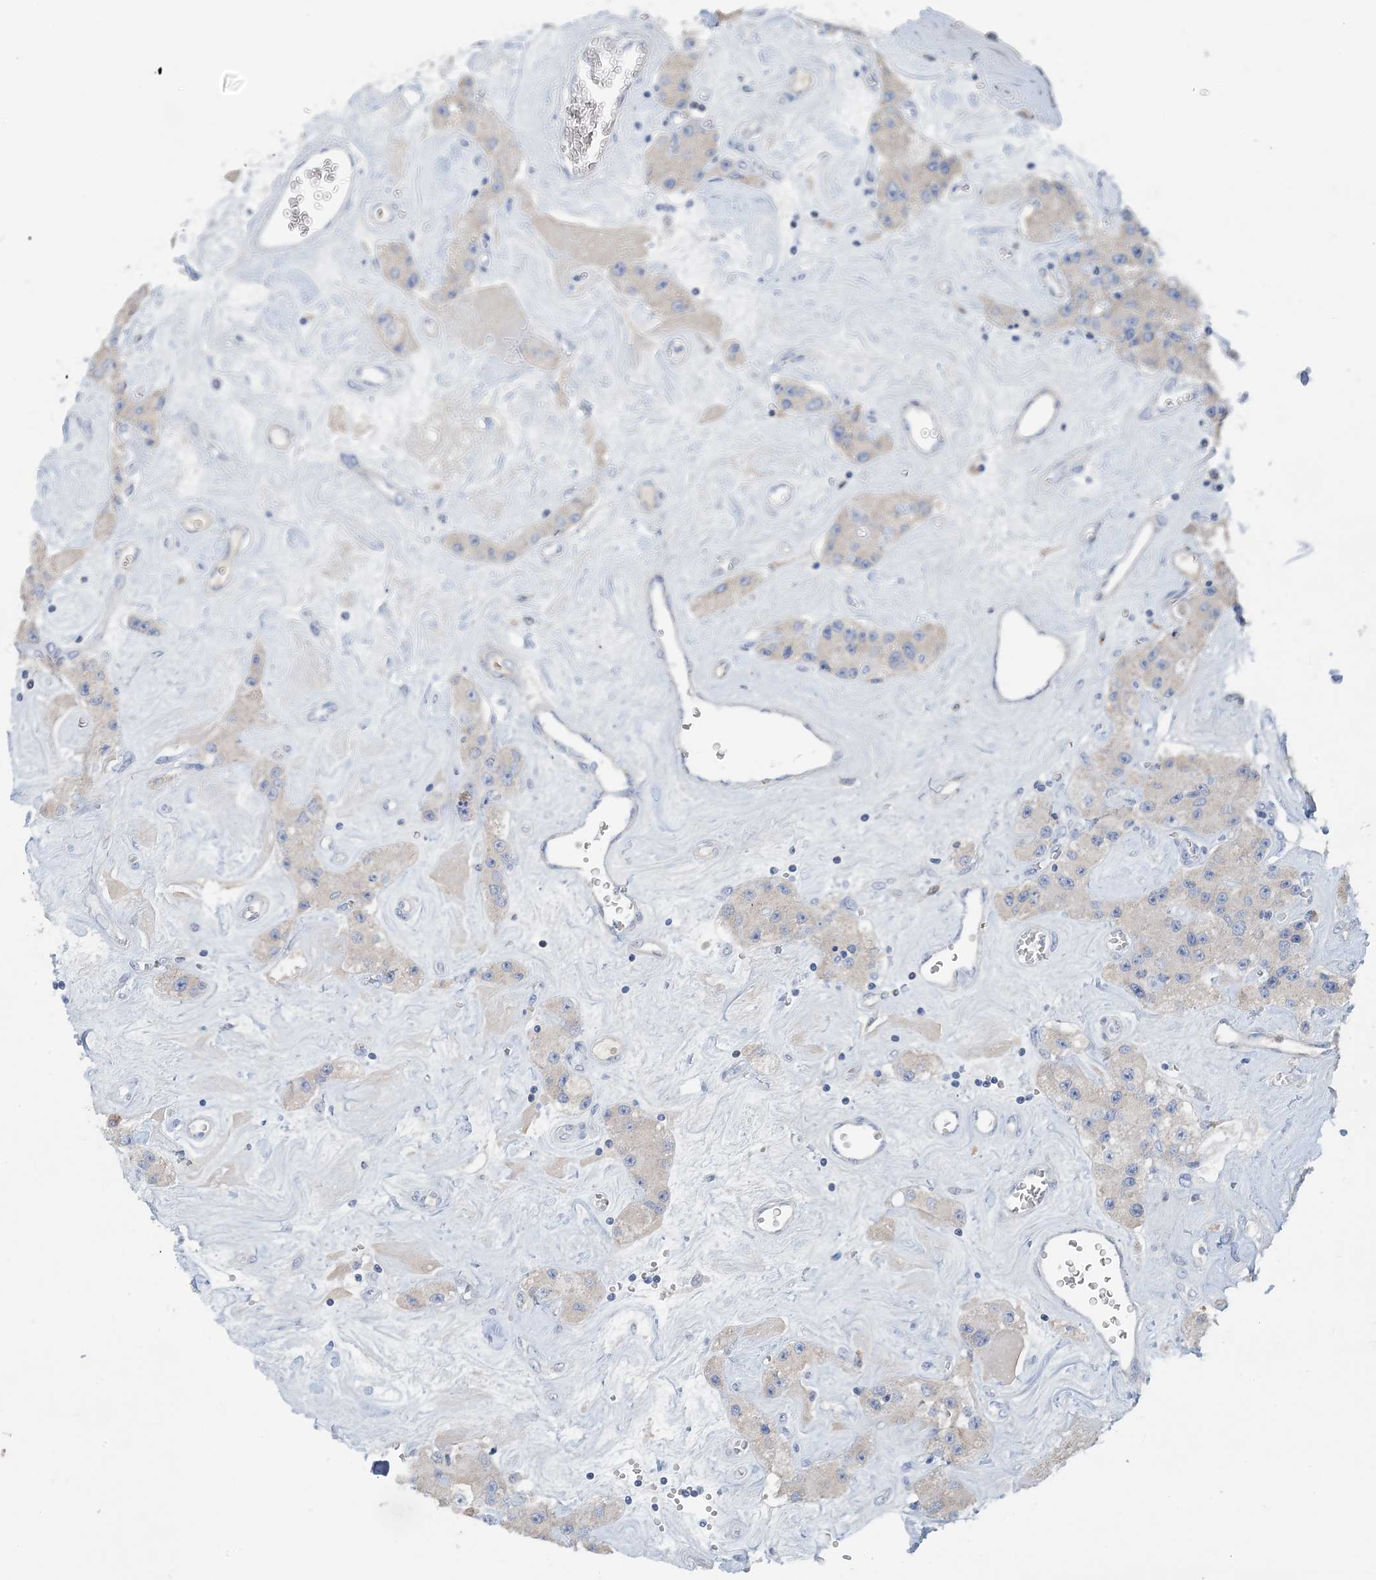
{"staining": {"intensity": "negative", "quantity": "none", "location": "none"}, "tissue": "carcinoid", "cell_type": "Tumor cells", "image_type": "cancer", "snomed": [{"axis": "morphology", "description": "Carcinoid, malignant, NOS"}, {"axis": "topography", "description": "Pancreas"}], "caption": "Carcinoid was stained to show a protein in brown. There is no significant expression in tumor cells.", "gene": "CTRL", "patient": {"sex": "male", "age": 41}}